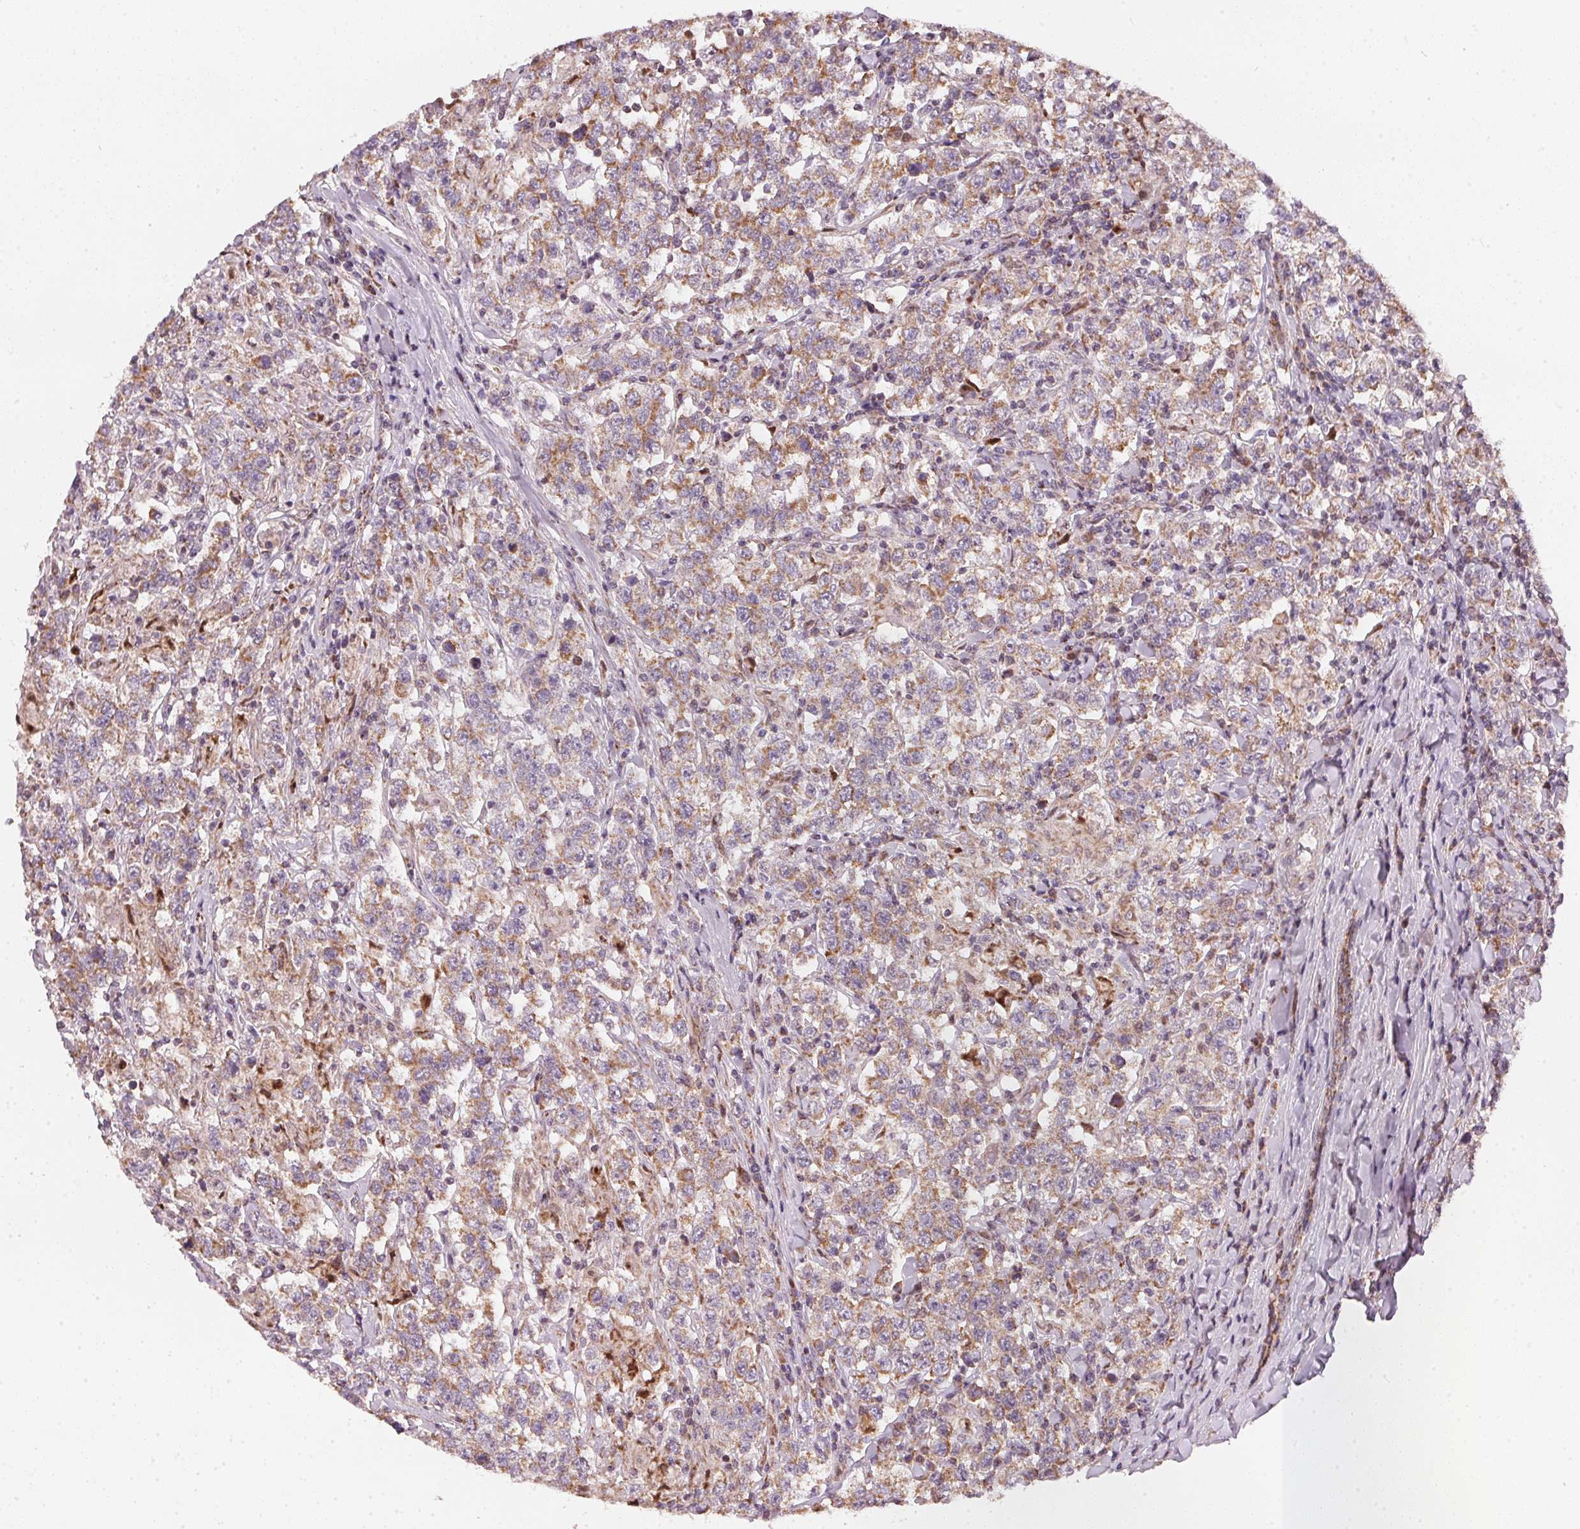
{"staining": {"intensity": "moderate", "quantity": ">75%", "location": "cytoplasmic/membranous"}, "tissue": "testis cancer", "cell_type": "Tumor cells", "image_type": "cancer", "snomed": [{"axis": "morphology", "description": "Seminoma, NOS"}, {"axis": "morphology", "description": "Carcinoma, Embryonal, NOS"}, {"axis": "topography", "description": "Testis"}], "caption": "This is an image of immunohistochemistry staining of testis cancer (seminoma), which shows moderate positivity in the cytoplasmic/membranous of tumor cells.", "gene": "COQ7", "patient": {"sex": "male", "age": 41}}